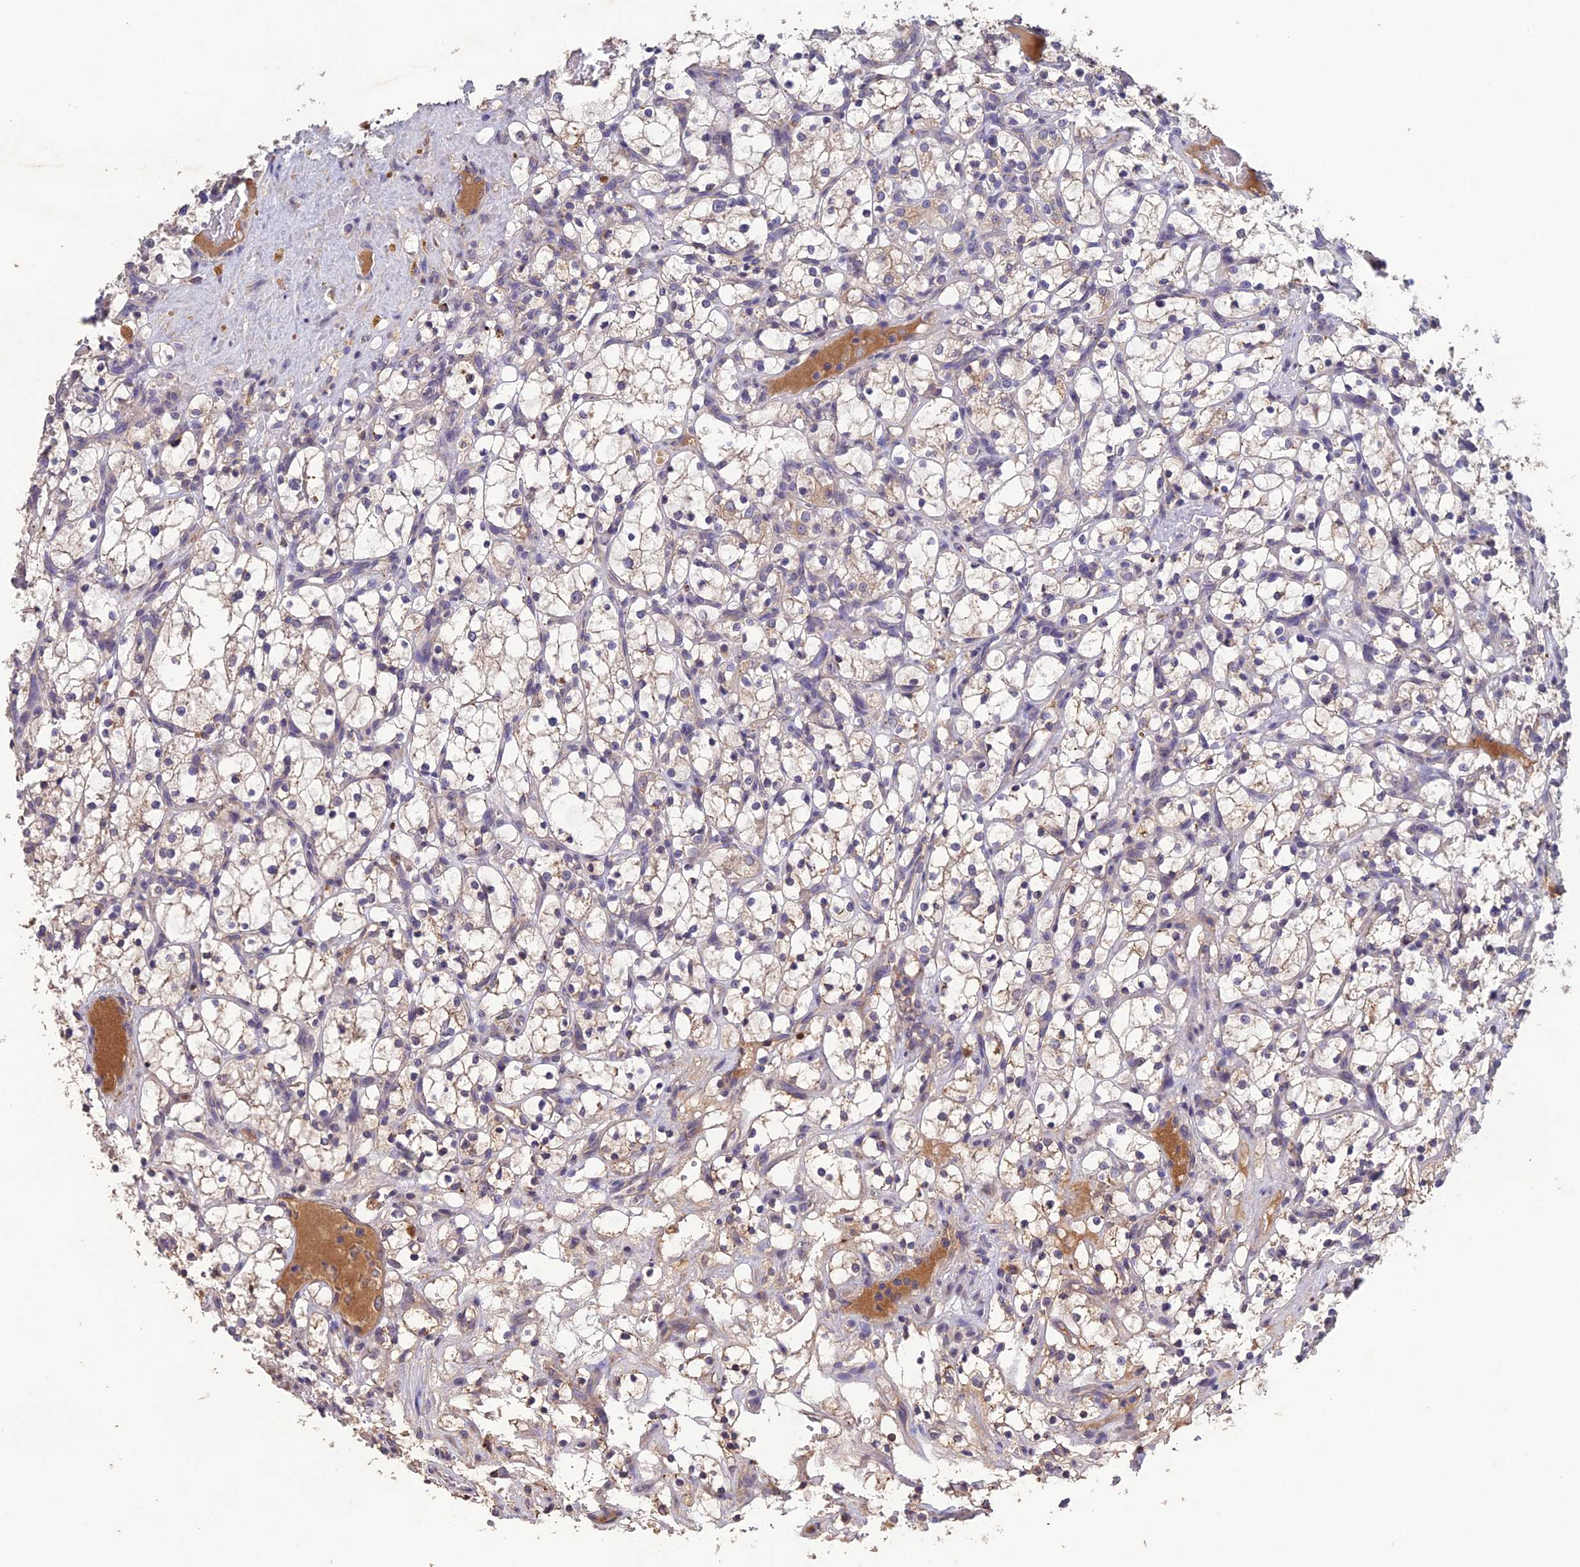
{"staining": {"intensity": "weak", "quantity": "<25%", "location": "cytoplasmic/membranous"}, "tissue": "renal cancer", "cell_type": "Tumor cells", "image_type": "cancer", "snomed": [{"axis": "morphology", "description": "Adenocarcinoma, NOS"}, {"axis": "topography", "description": "Kidney"}], "caption": "An image of human renal cancer (adenocarcinoma) is negative for staining in tumor cells.", "gene": "SLC39A13", "patient": {"sex": "female", "age": 69}}